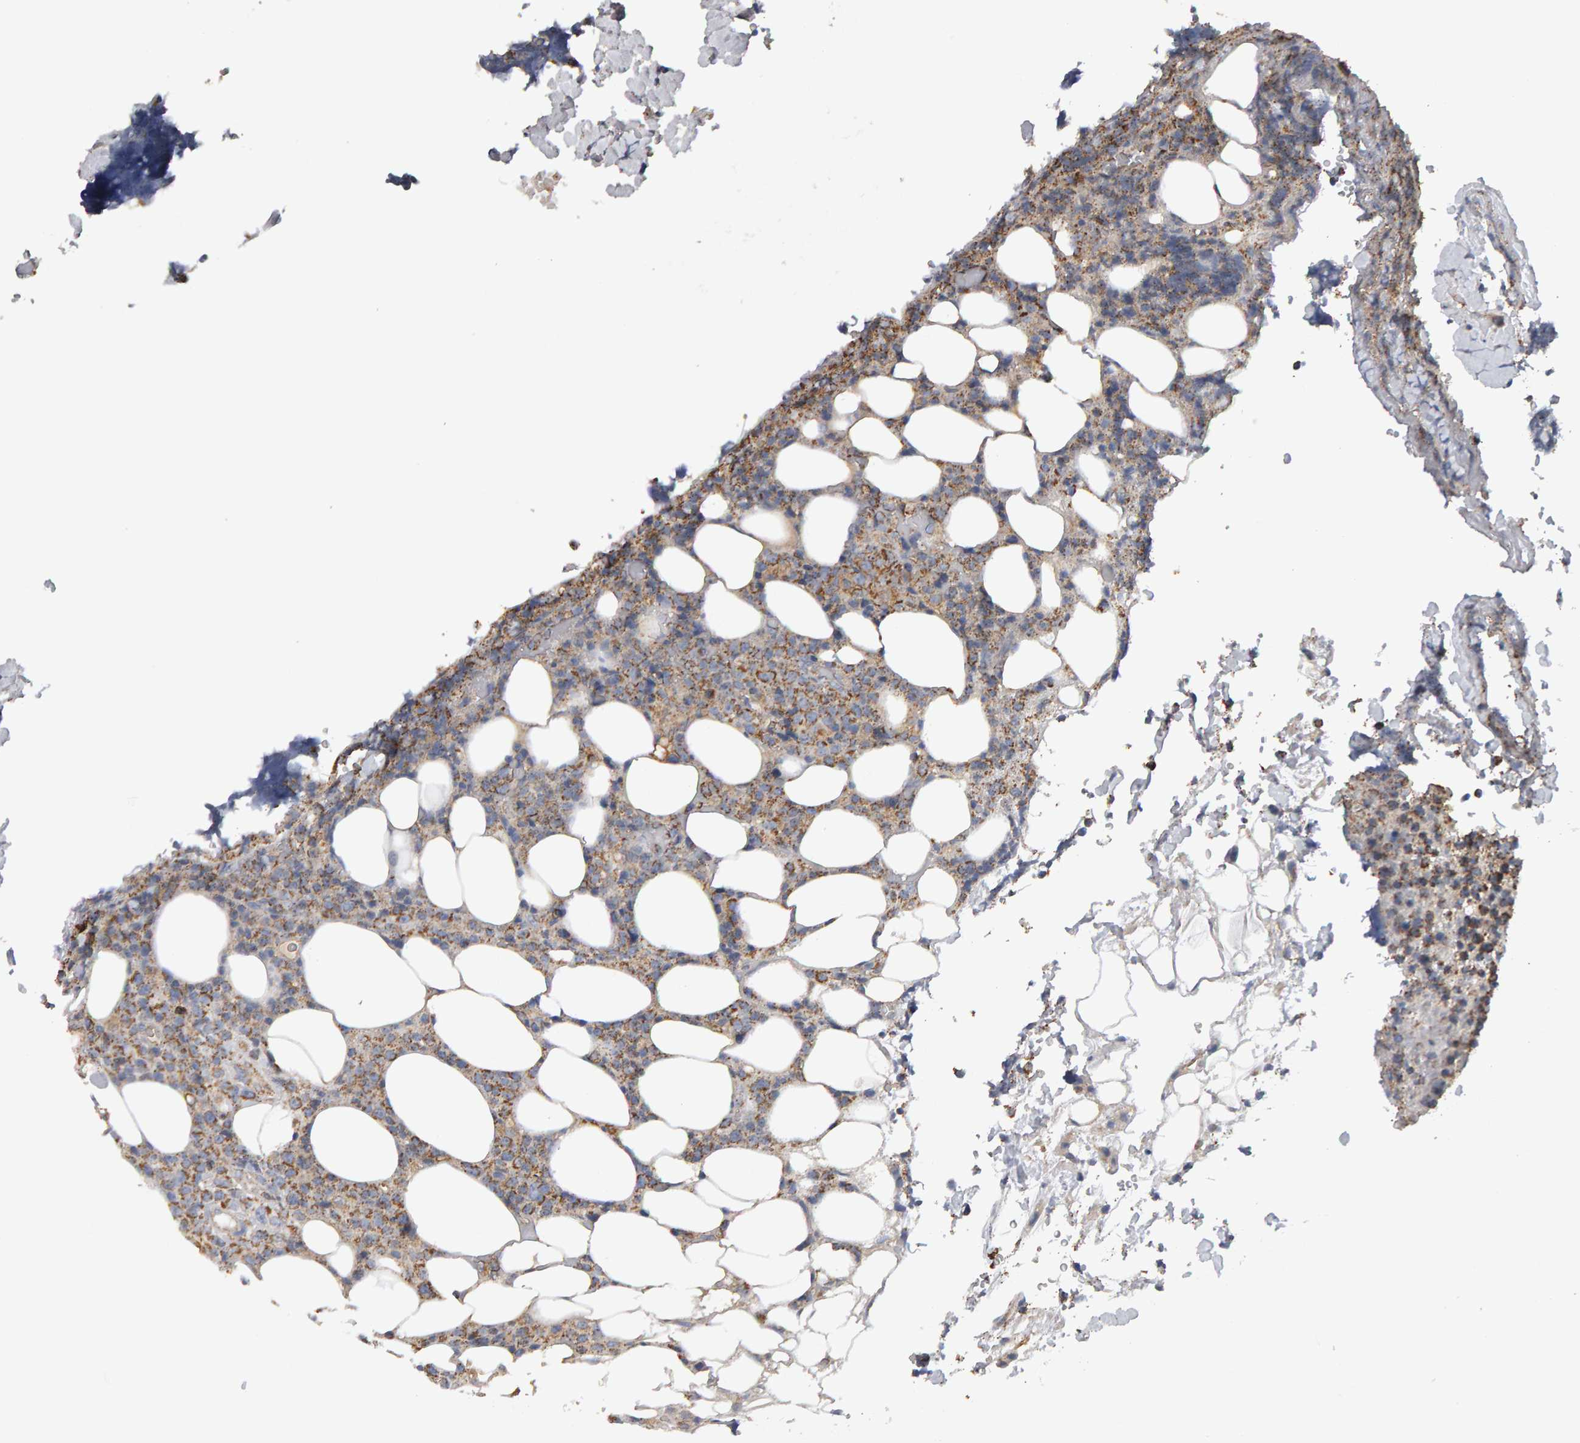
{"staining": {"intensity": "moderate", "quantity": ">75%", "location": "cytoplasmic/membranous"}, "tissue": "lymphoma", "cell_type": "Tumor cells", "image_type": "cancer", "snomed": [{"axis": "morphology", "description": "Malignant lymphoma, non-Hodgkin's type, High grade"}, {"axis": "topography", "description": "Lymph node"}], "caption": "Moderate cytoplasmic/membranous protein staining is seen in about >75% of tumor cells in high-grade malignant lymphoma, non-Hodgkin's type. Immunohistochemistry stains the protein of interest in brown and the nuclei are stained blue.", "gene": "TOM1L1", "patient": {"sex": "male", "age": 13}}